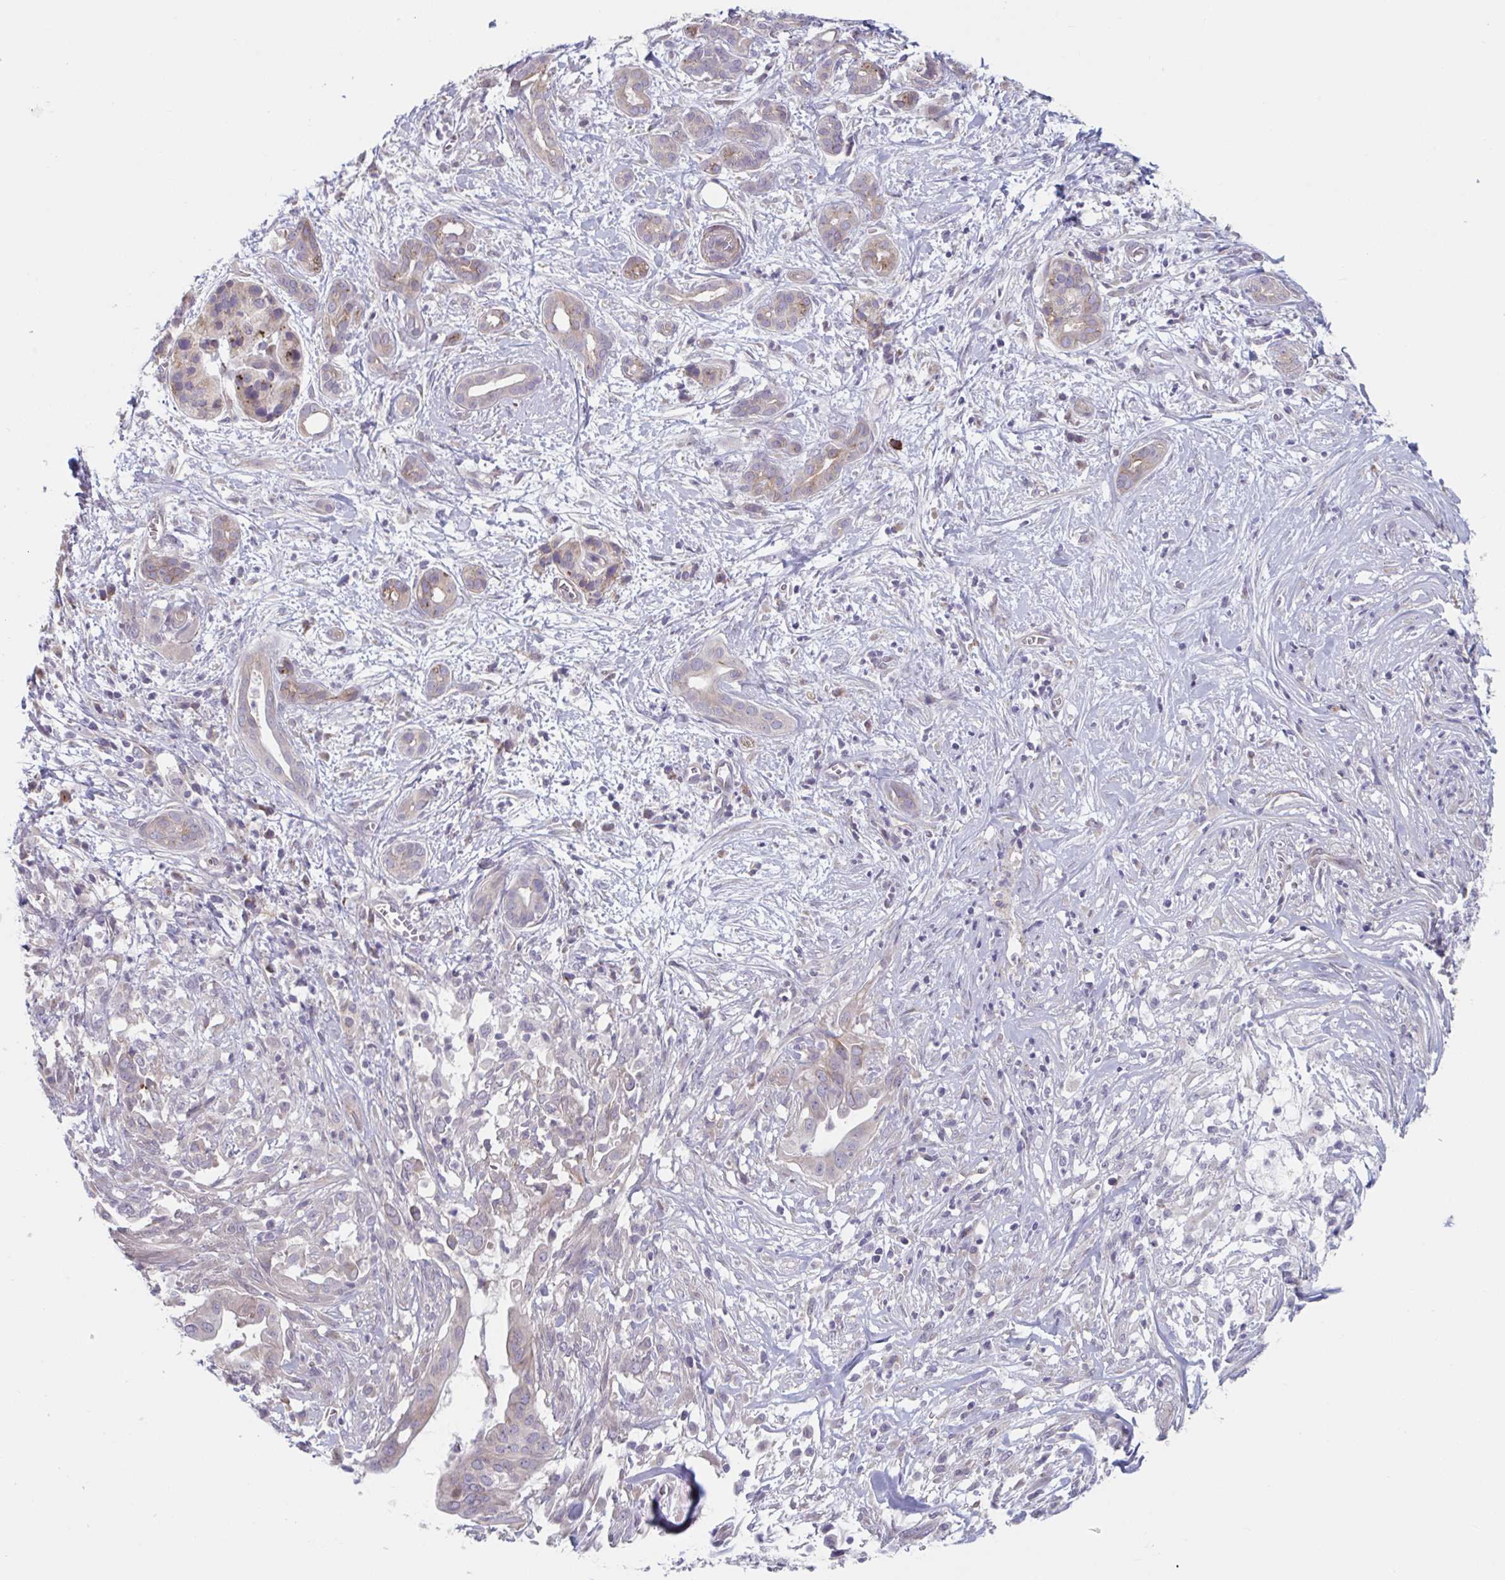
{"staining": {"intensity": "negative", "quantity": "none", "location": "none"}, "tissue": "pancreatic cancer", "cell_type": "Tumor cells", "image_type": "cancer", "snomed": [{"axis": "morphology", "description": "Adenocarcinoma, NOS"}, {"axis": "topography", "description": "Pancreas"}], "caption": "A high-resolution image shows immunohistochemistry (IHC) staining of pancreatic cancer, which shows no significant staining in tumor cells. (Stains: DAB immunohistochemistry with hematoxylin counter stain, Microscopy: brightfield microscopy at high magnification).", "gene": "TNFSF10", "patient": {"sex": "male", "age": 61}}